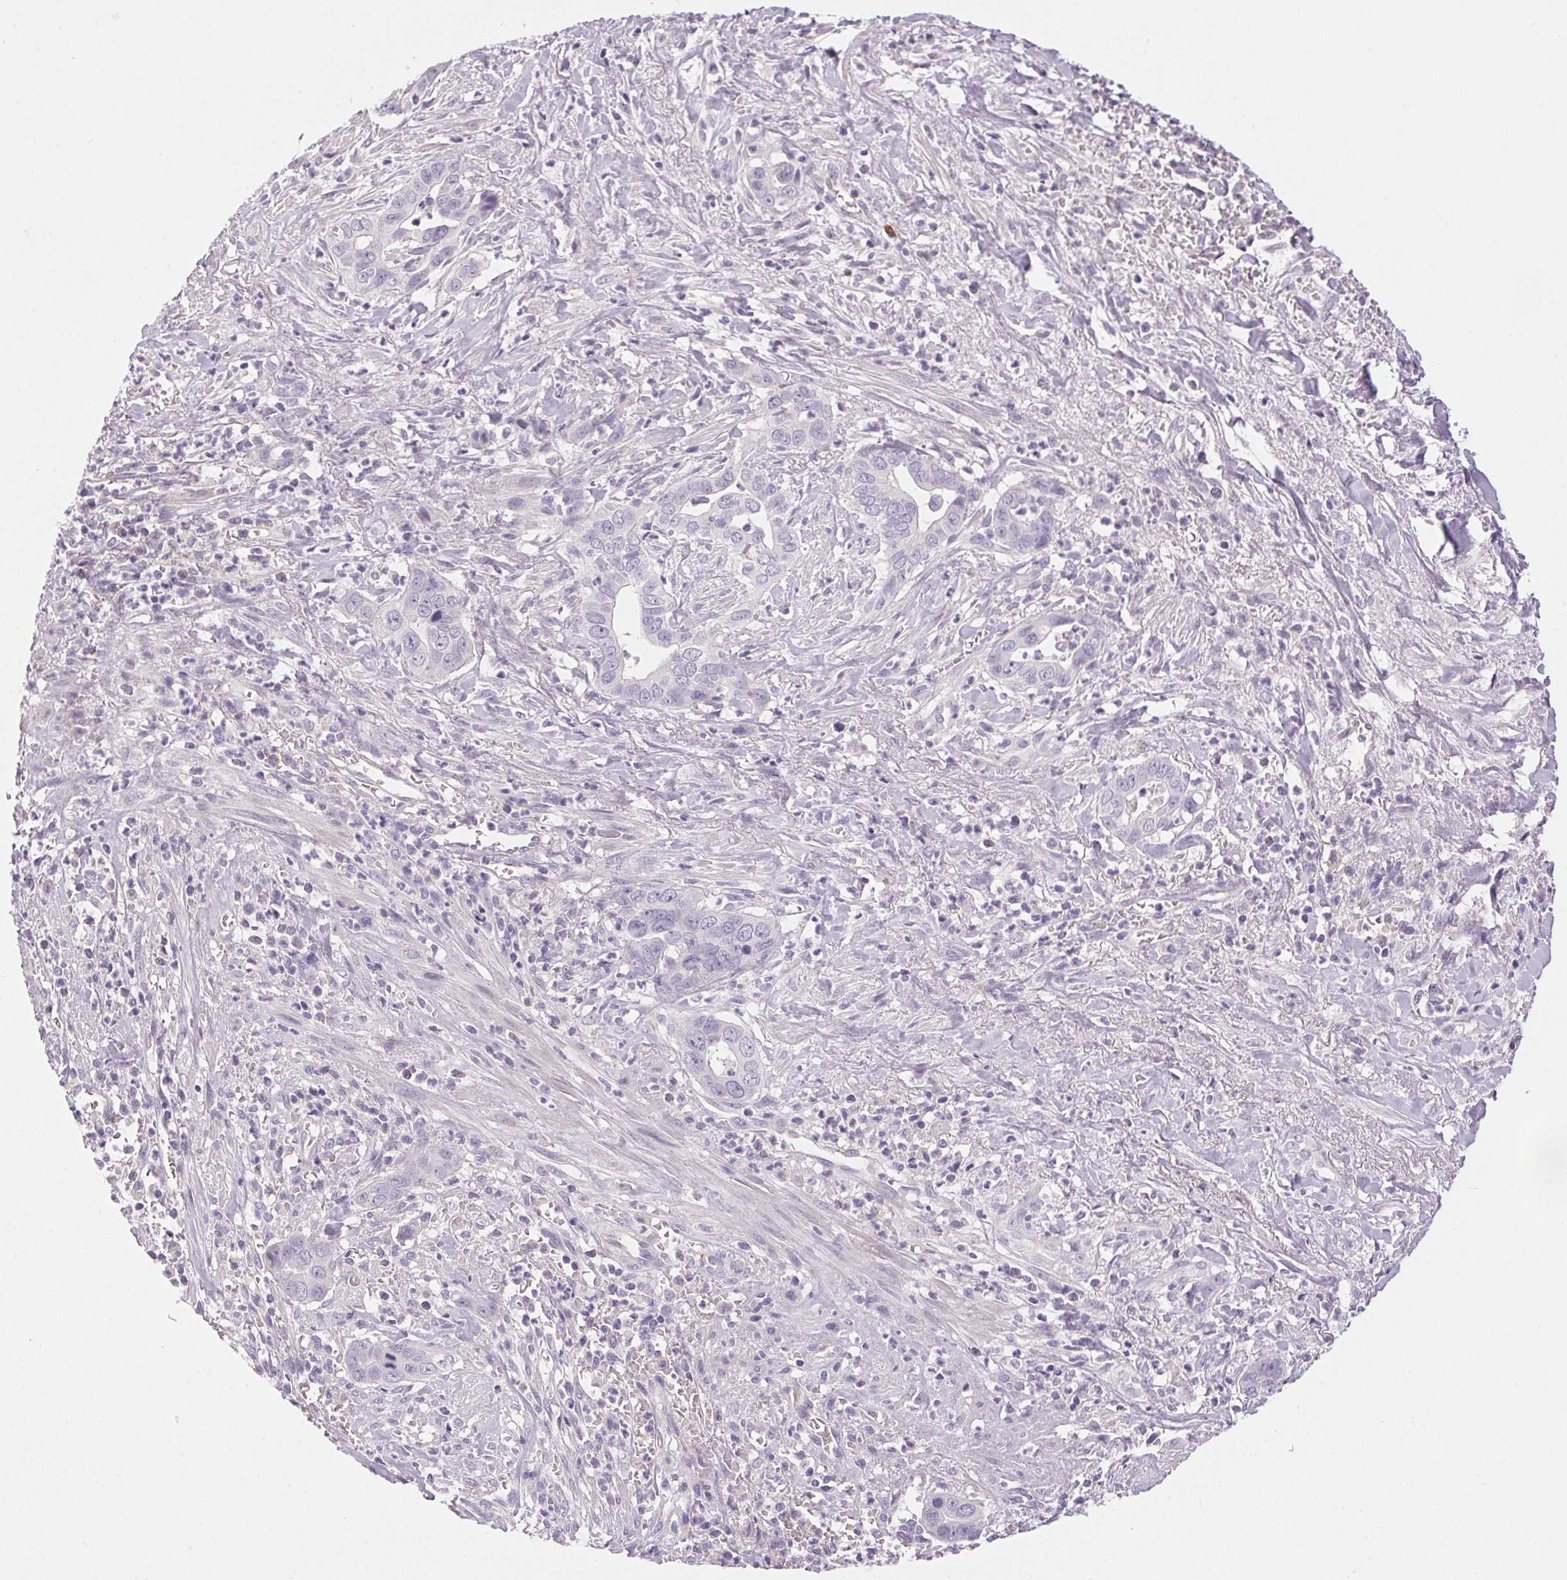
{"staining": {"intensity": "negative", "quantity": "none", "location": "none"}, "tissue": "liver cancer", "cell_type": "Tumor cells", "image_type": "cancer", "snomed": [{"axis": "morphology", "description": "Cholangiocarcinoma"}, {"axis": "topography", "description": "Liver"}], "caption": "Cholangiocarcinoma (liver) was stained to show a protein in brown. There is no significant staining in tumor cells.", "gene": "SMYD1", "patient": {"sex": "female", "age": 79}}